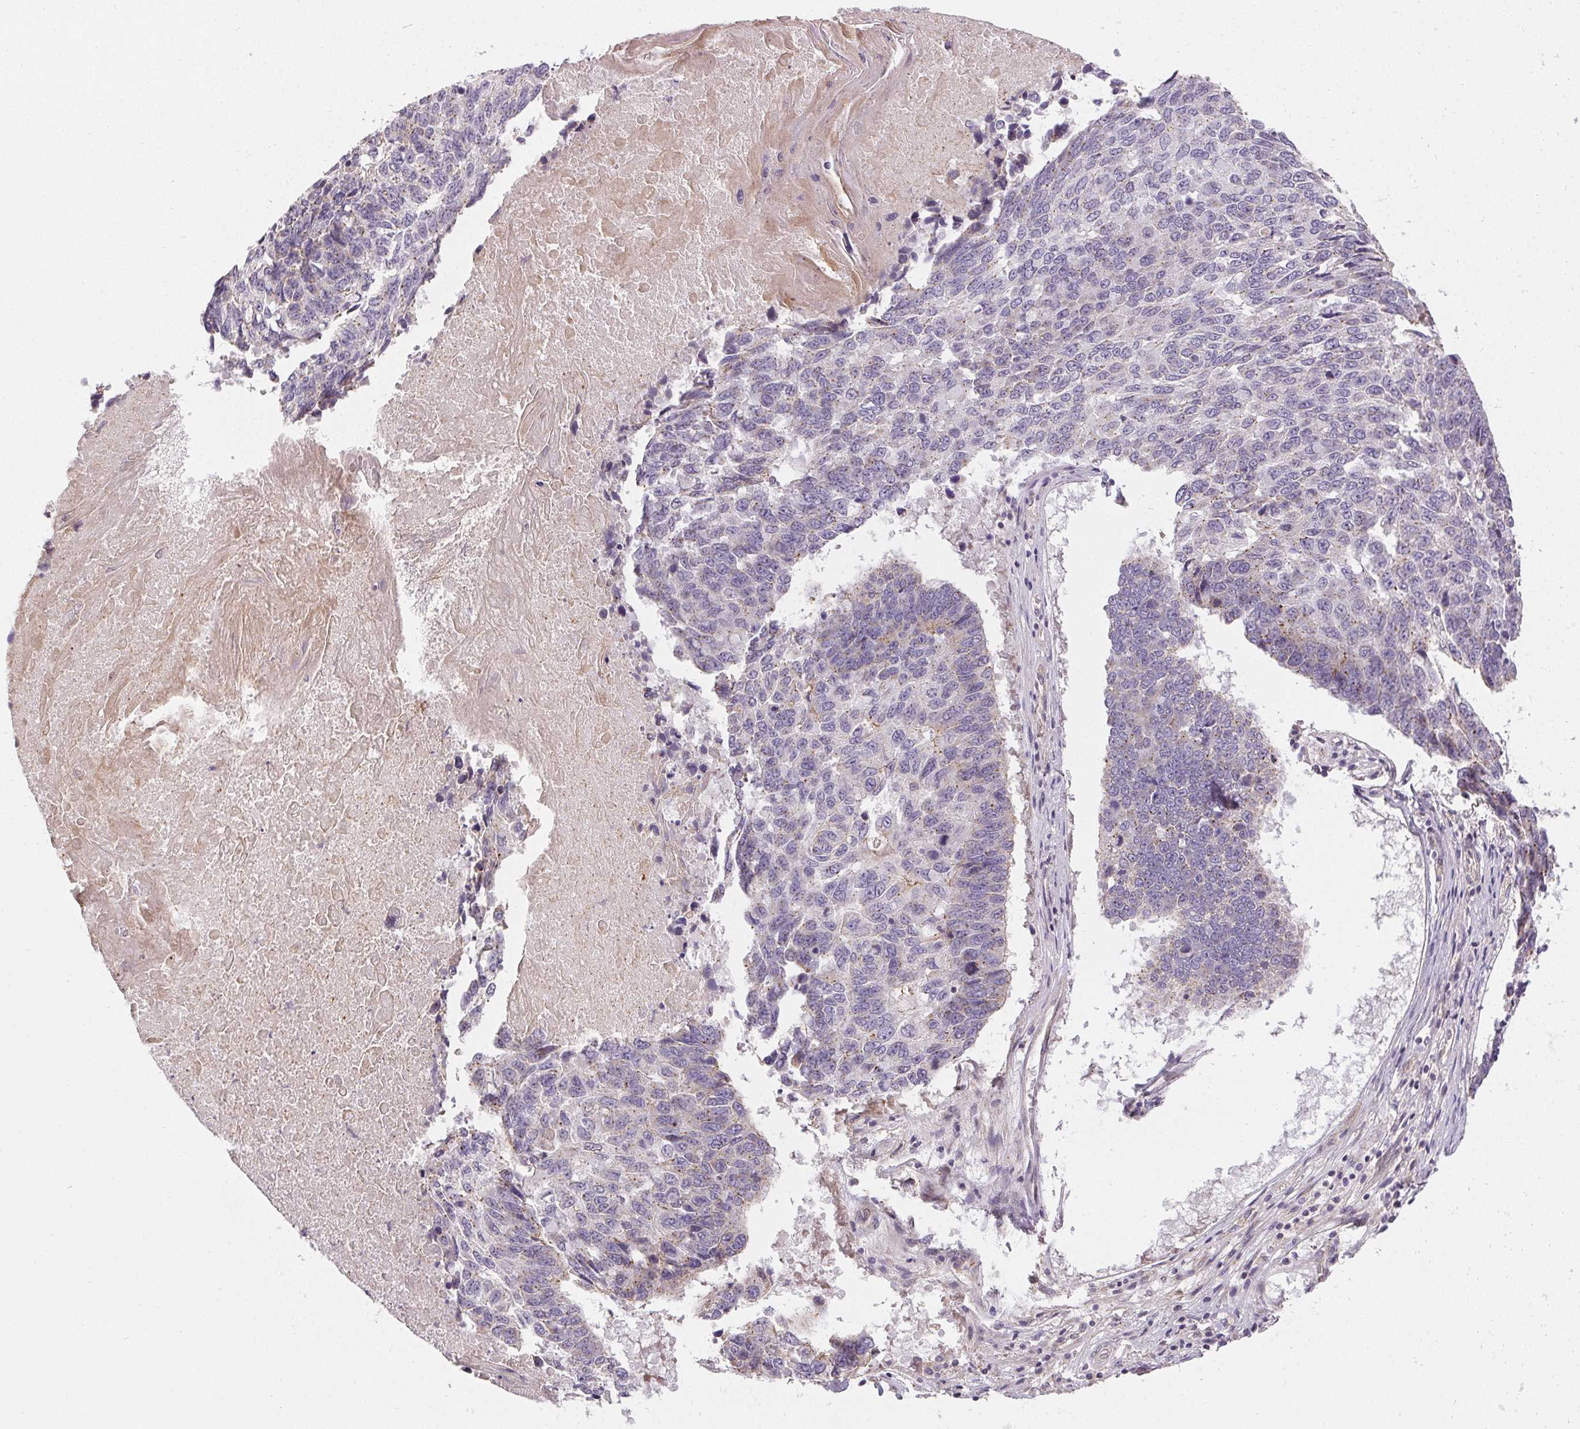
{"staining": {"intensity": "negative", "quantity": "none", "location": "none"}, "tissue": "lung cancer", "cell_type": "Tumor cells", "image_type": "cancer", "snomed": [{"axis": "morphology", "description": "Squamous cell carcinoma, NOS"}, {"axis": "topography", "description": "Lung"}], "caption": "A high-resolution histopathology image shows immunohistochemistry staining of lung cancer, which exhibits no significant expression in tumor cells.", "gene": "APLP1", "patient": {"sex": "male", "age": 73}}